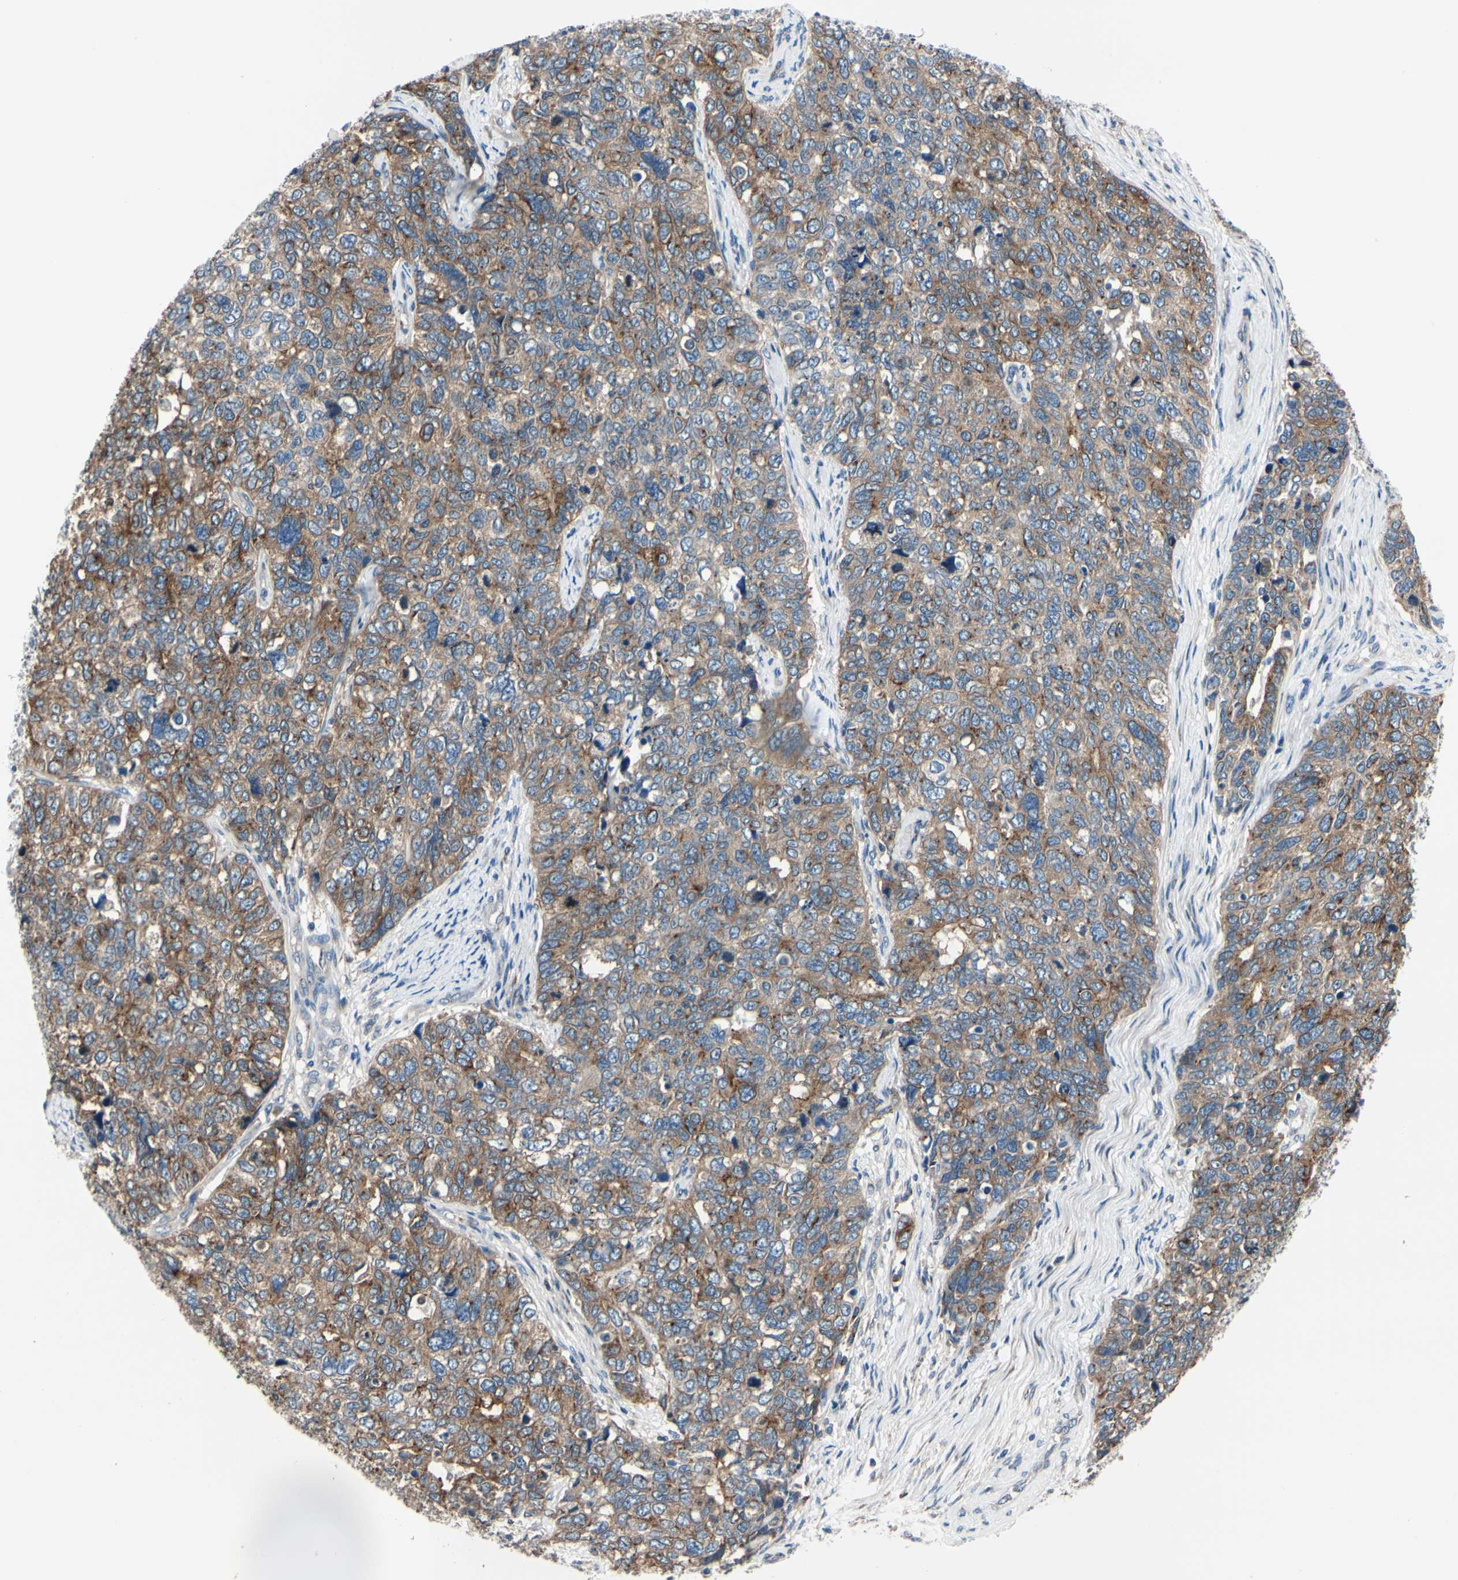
{"staining": {"intensity": "moderate", "quantity": ">75%", "location": "cytoplasmic/membranous"}, "tissue": "cervical cancer", "cell_type": "Tumor cells", "image_type": "cancer", "snomed": [{"axis": "morphology", "description": "Squamous cell carcinoma, NOS"}, {"axis": "topography", "description": "Cervix"}], "caption": "Immunohistochemistry (IHC) (DAB (3,3'-diaminobenzidine)) staining of human squamous cell carcinoma (cervical) displays moderate cytoplasmic/membranous protein positivity in approximately >75% of tumor cells.", "gene": "PRKAR2B", "patient": {"sex": "female", "age": 63}}